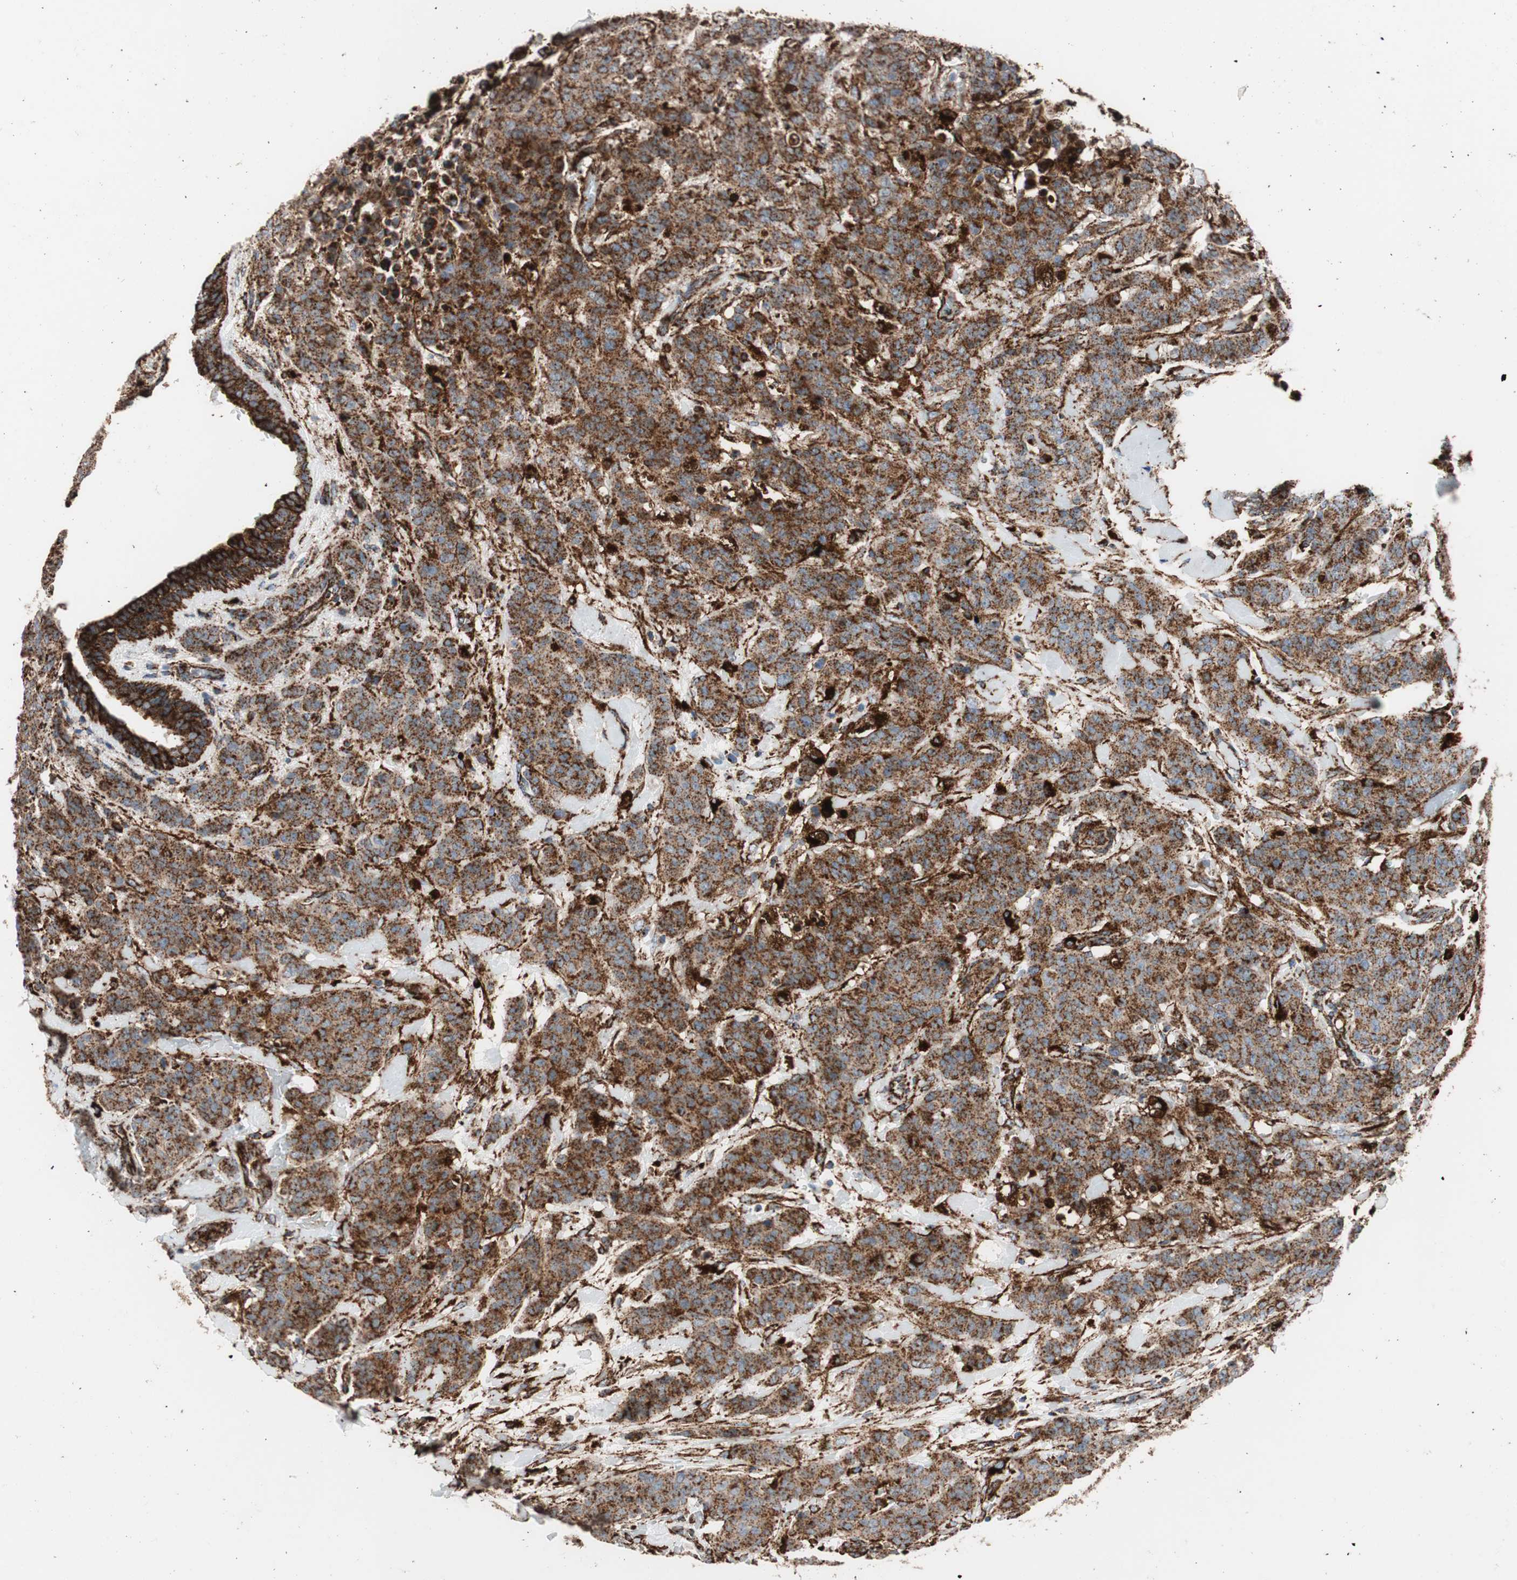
{"staining": {"intensity": "strong", "quantity": ">75%", "location": "cytoplasmic/membranous"}, "tissue": "breast cancer", "cell_type": "Tumor cells", "image_type": "cancer", "snomed": [{"axis": "morphology", "description": "Duct carcinoma"}, {"axis": "topography", "description": "Breast"}], "caption": "Human intraductal carcinoma (breast) stained for a protein (brown) displays strong cytoplasmic/membranous positive positivity in approximately >75% of tumor cells.", "gene": "LAMP1", "patient": {"sex": "female", "age": 40}}